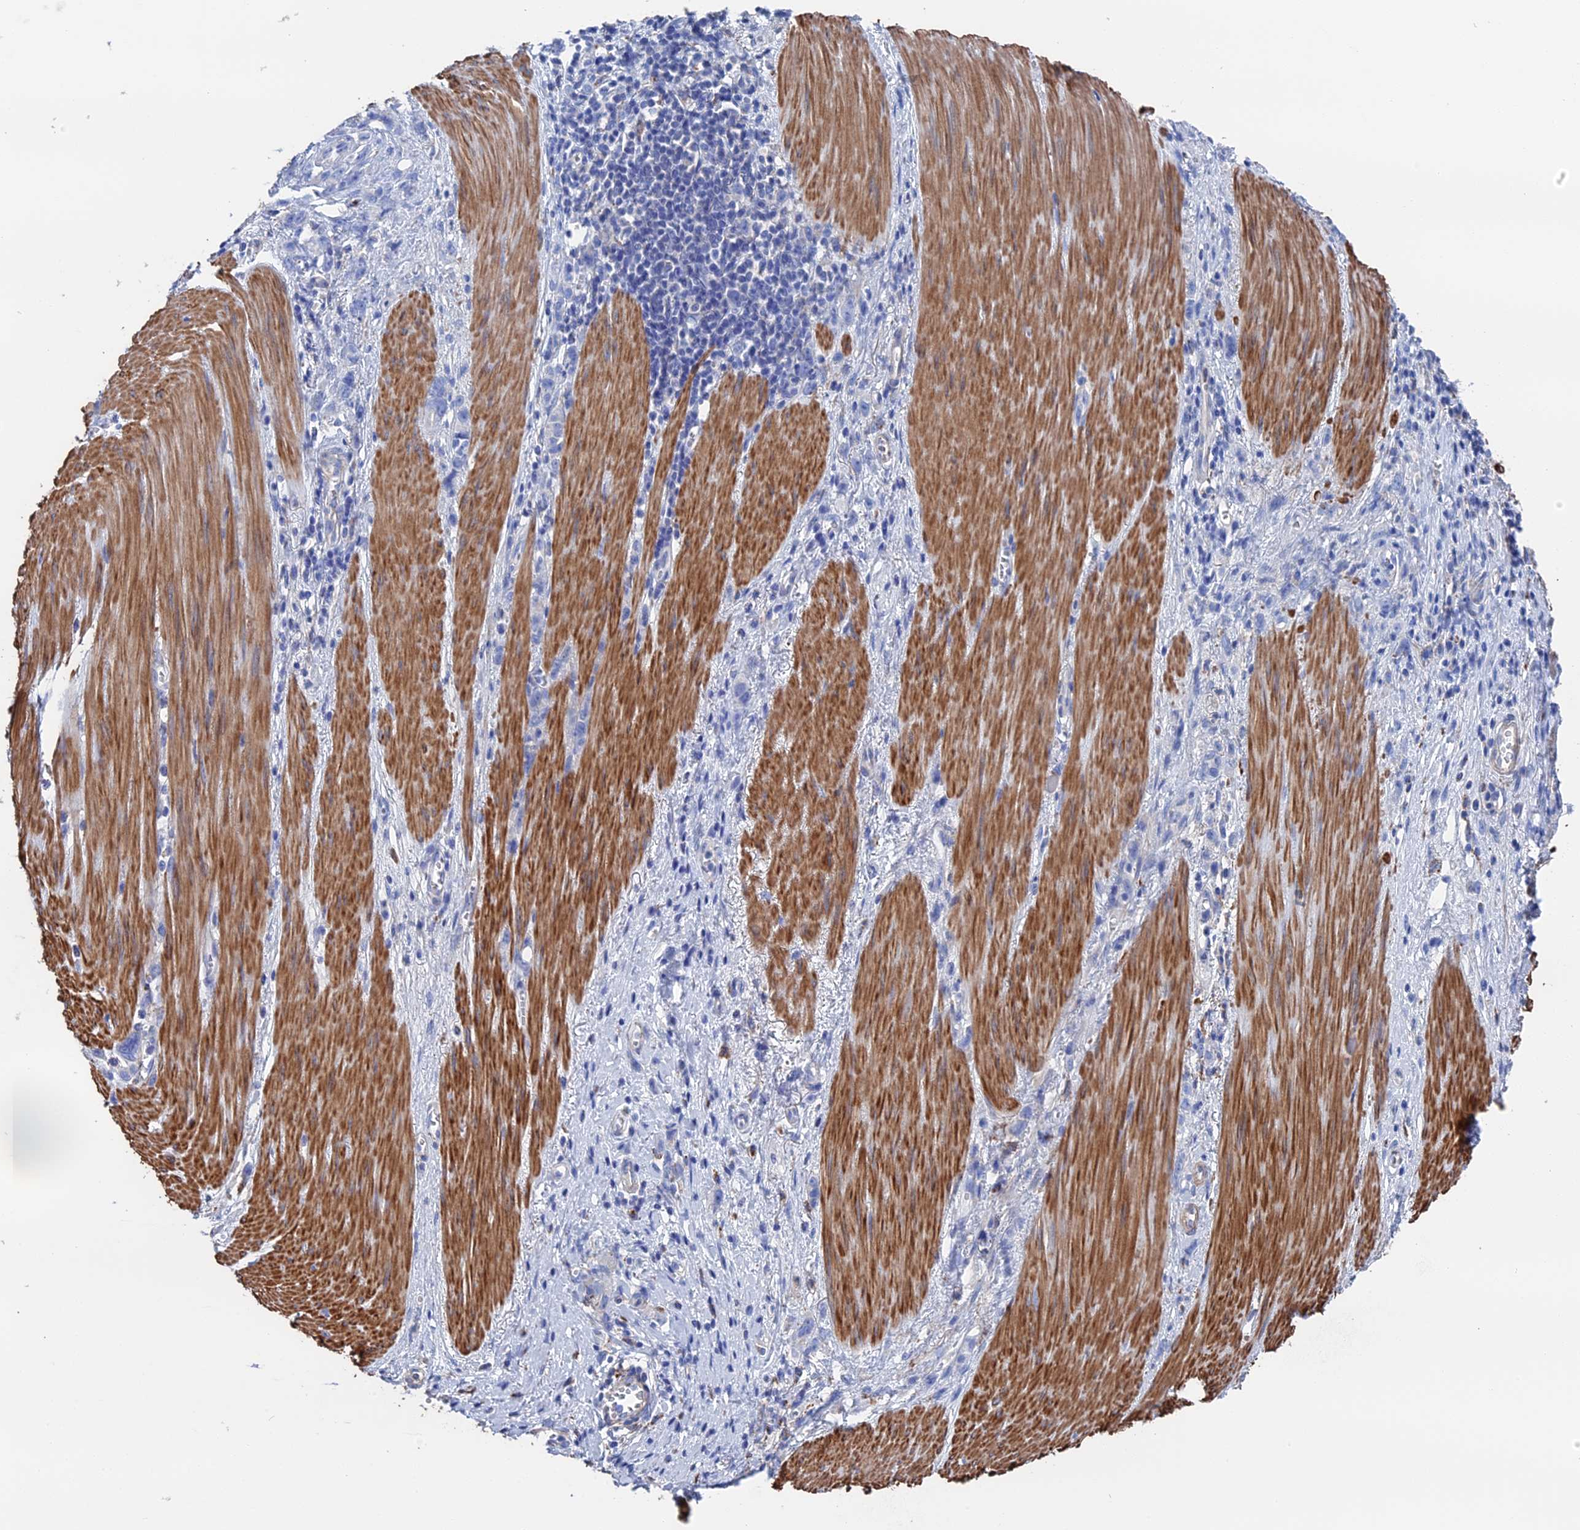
{"staining": {"intensity": "negative", "quantity": "none", "location": "none"}, "tissue": "stomach cancer", "cell_type": "Tumor cells", "image_type": "cancer", "snomed": [{"axis": "morphology", "description": "Adenocarcinoma, NOS"}, {"axis": "topography", "description": "Stomach"}], "caption": "High magnification brightfield microscopy of stomach adenocarcinoma stained with DAB (3,3'-diaminobenzidine) (brown) and counterstained with hematoxylin (blue): tumor cells show no significant positivity.", "gene": "STRA6", "patient": {"sex": "female", "age": 76}}